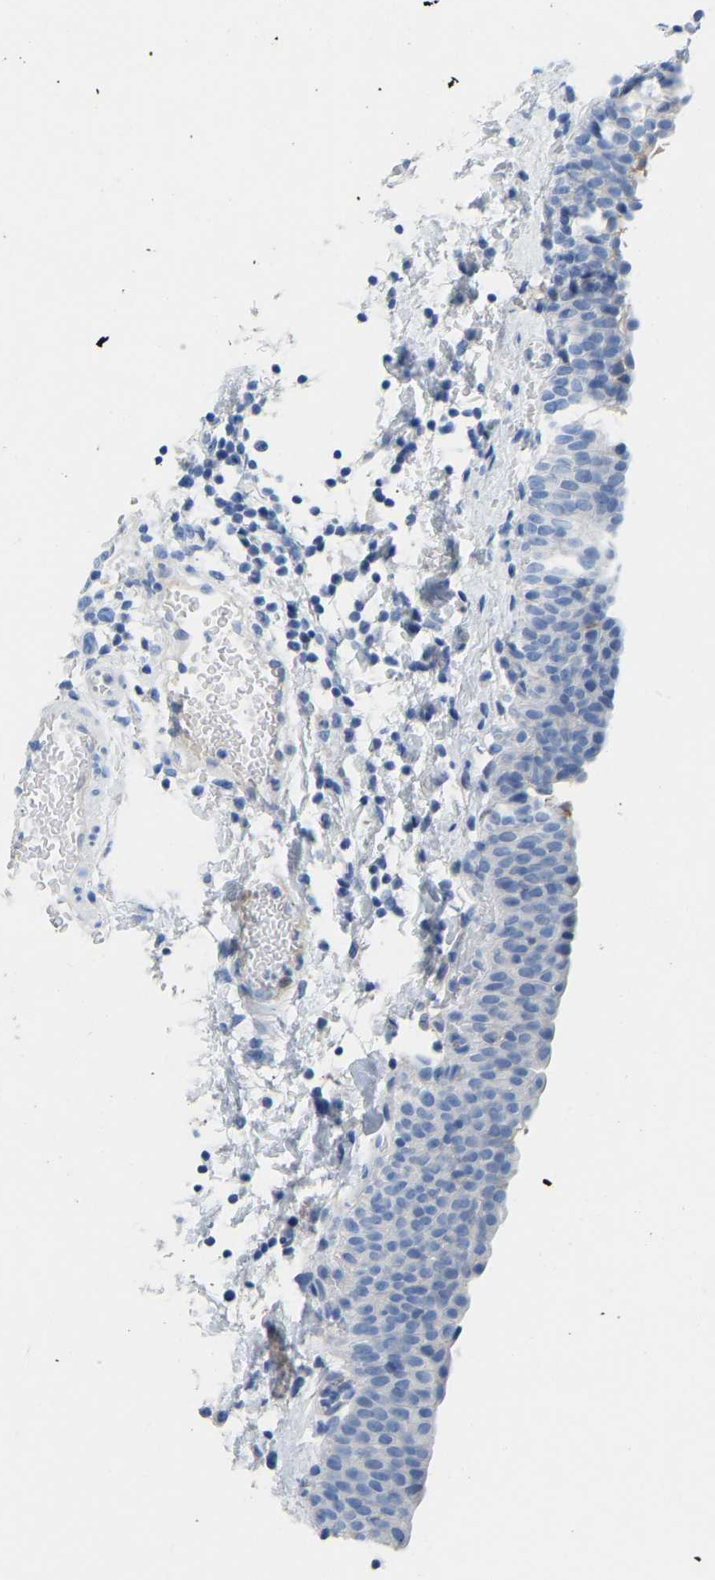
{"staining": {"intensity": "negative", "quantity": "none", "location": "none"}, "tissue": "urinary bladder", "cell_type": "Urothelial cells", "image_type": "normal", "snomed": [{"axis": "morphology", "description": "Normal tissue, NOS"}, {"axis": "topography", "description": "Urinary bladder"}], "caption": "IHC micrograph of normal human urinary bladder stained for a protein (brown), which displays no positivity in urothelial cells.", "gene": "NKAIN3", "patient": {"sex": "male", "age": 55}}